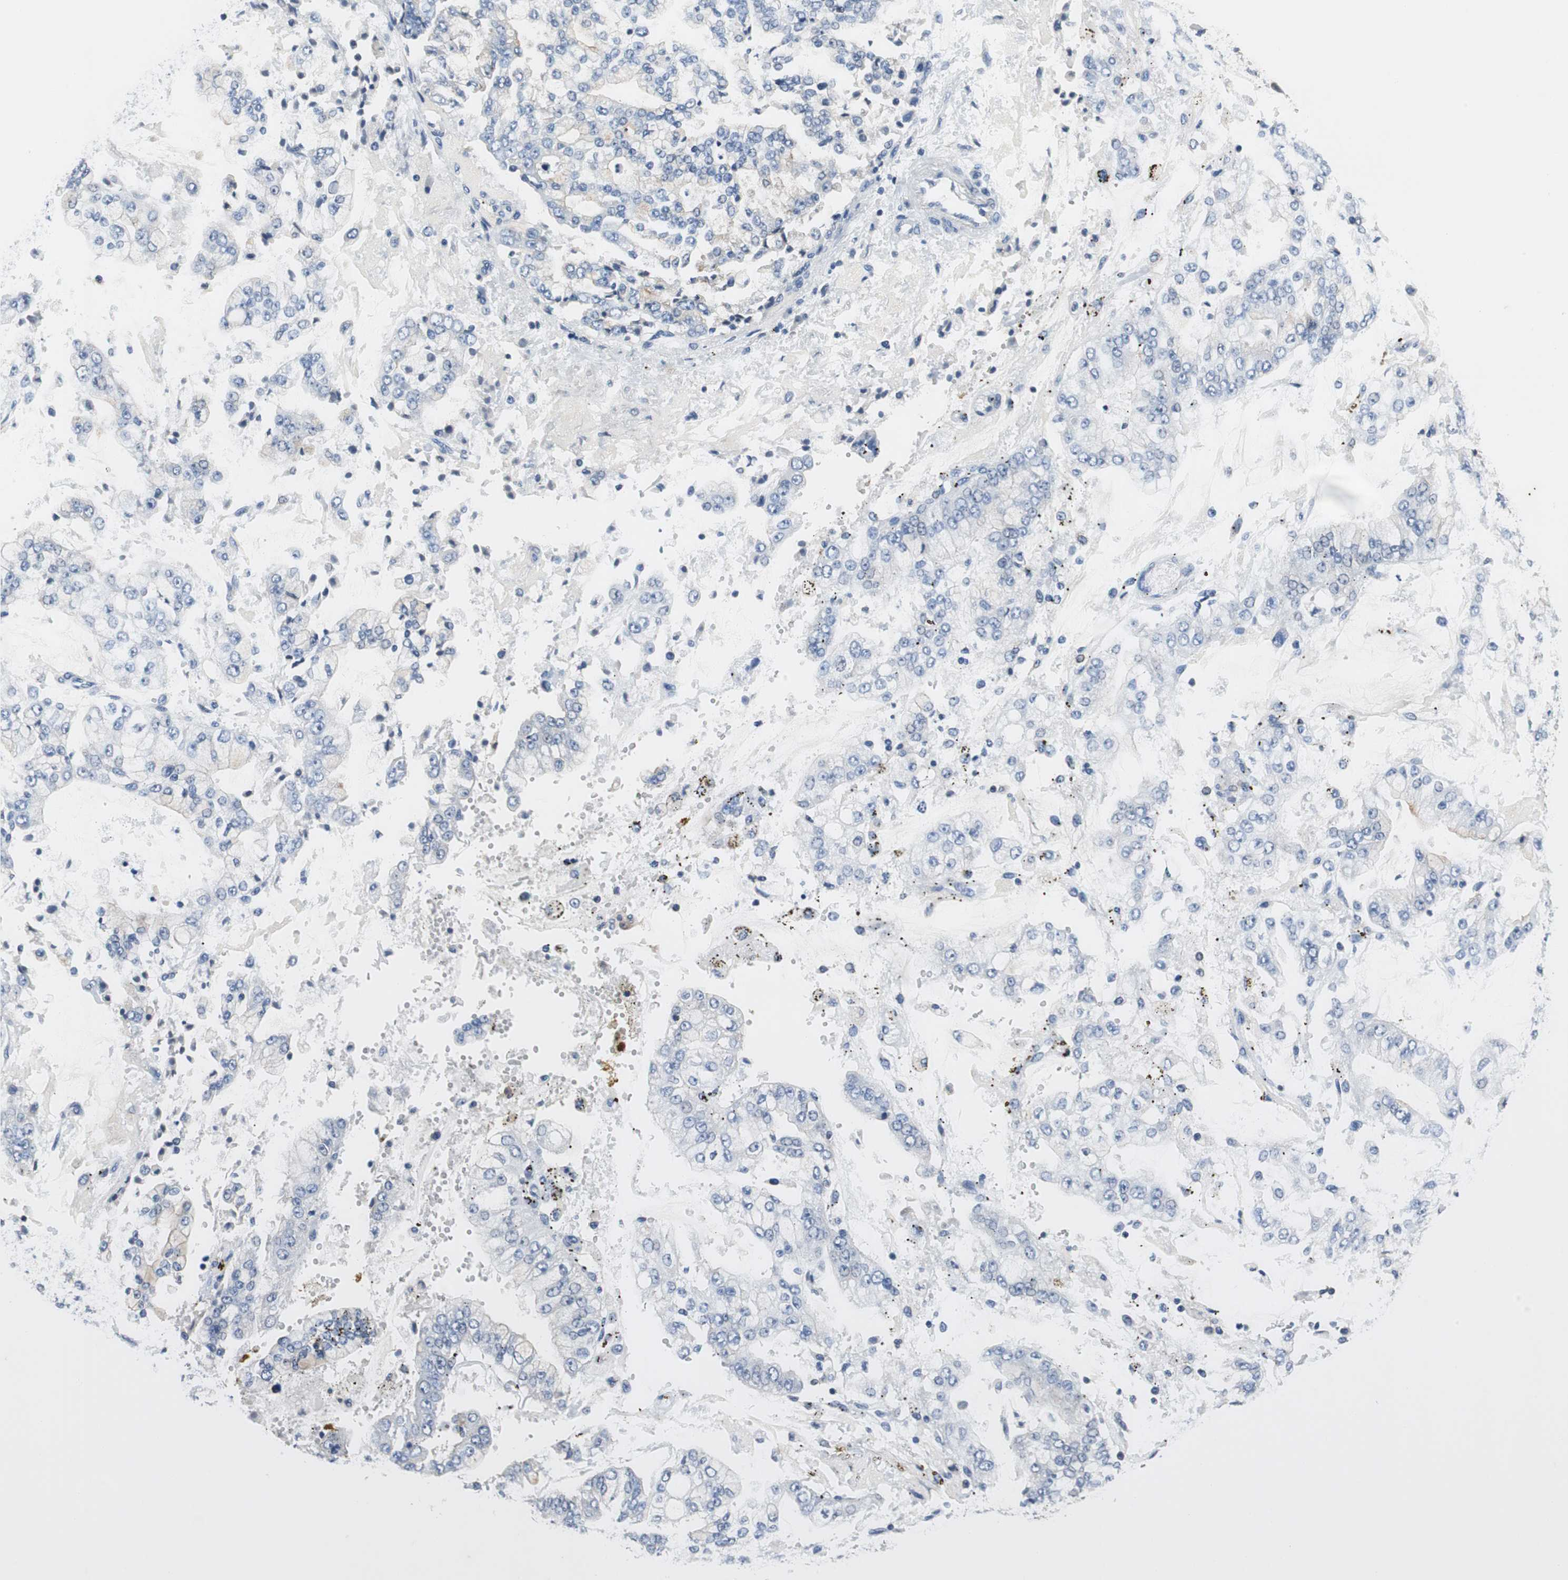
{"staining": {"intensity": "negative", "quantity": "none", "location": "none"}, "tissue": "stomach cancer", "cell_type": "Tumor cells", "image_type": "cancer", "snomed": [{"axis": "morphology", "description": "Adenocarcinoma, NOS"}, {"axis": "topography", "description": "Stomach"}], "caption": "The micrograph demonstrates no significant positivity in tumor cells of stomach adenocarcinoma.", "gene": "PRKCA", "patient": {"sex": "male", "age": 76}}